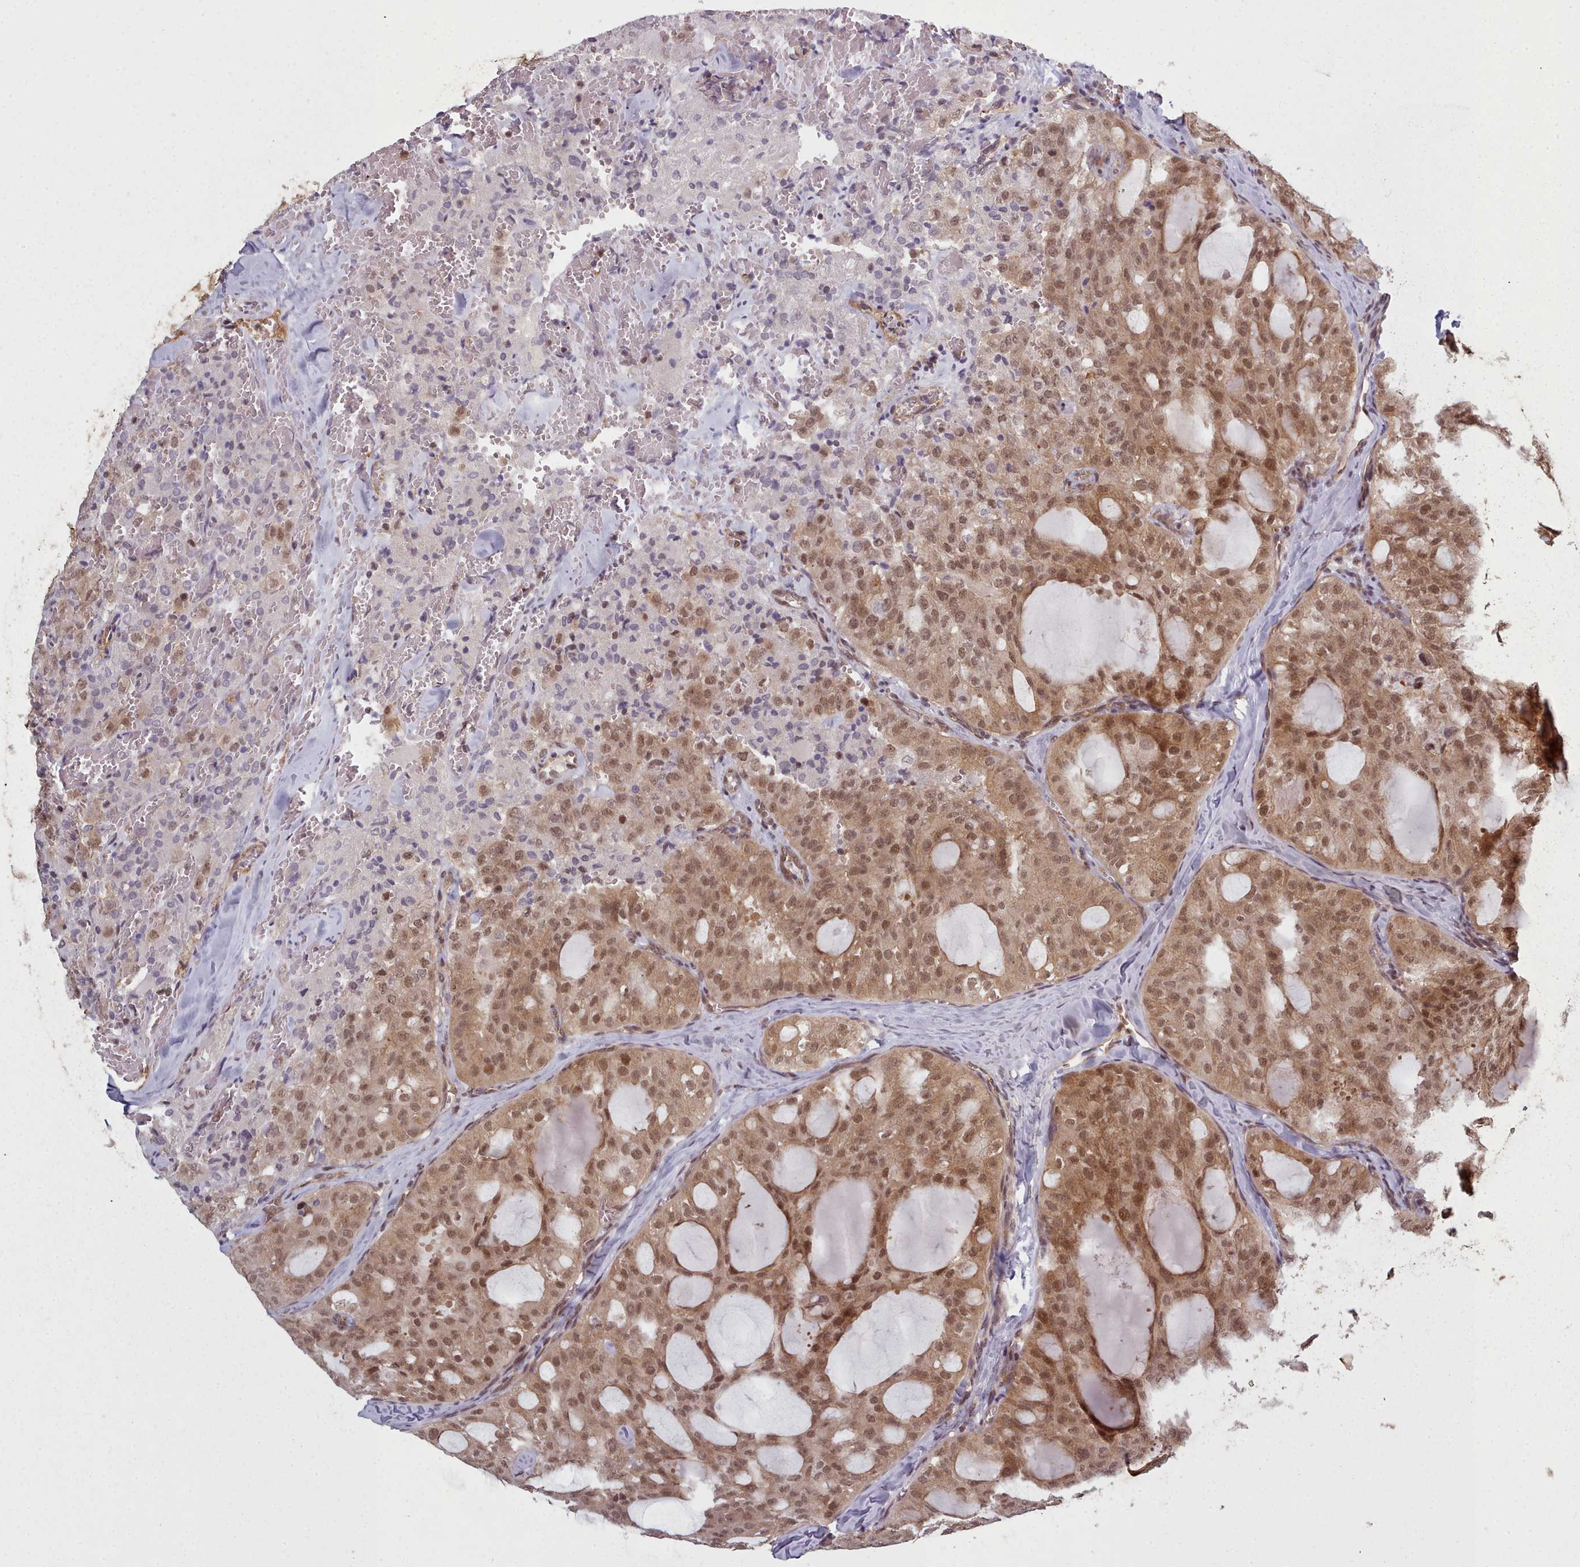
{"staining": {"intensity": "moderate", "quantity": ">75%", "location": "cytoplasmic/membranous,nuclear"}, "tissue": "thyroid cancer", "cell_type": "Tumor cells", "image_type": "cancer", "snomed": [{"axis": "morphology", "description": "Follicular adenoma carcinoma, NOS"}, {"axis": "topography", "description": "Thyroid gland"}], "caption": "Thyroid follicular adenoma carcinoma stained for a protein displays moderate cytoplasmic/membranous and nuclear positivity in tumor cells.", "gene": "DHX8", "patient": {"sex": "male", "age": 75}}